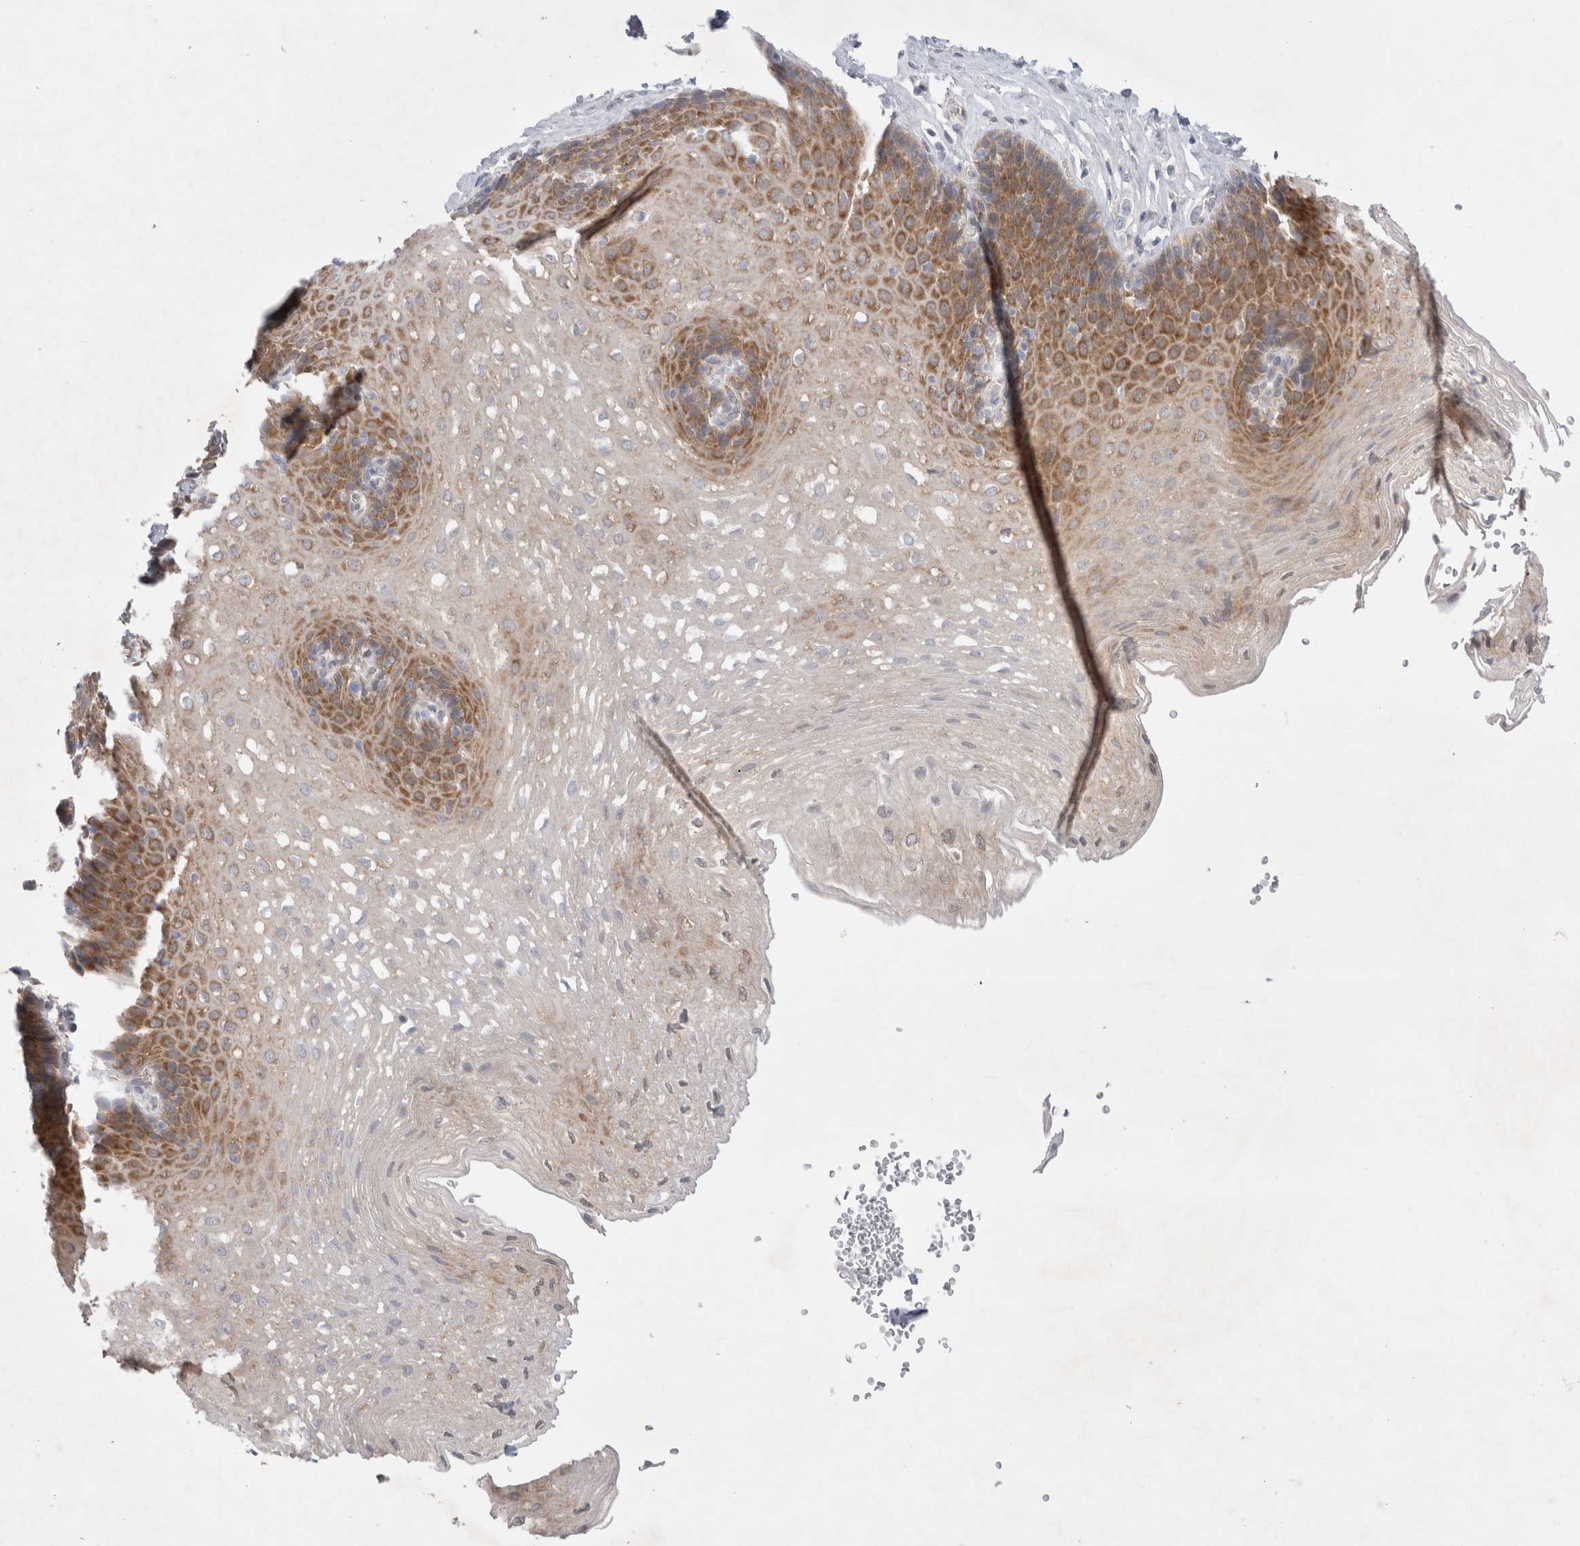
{"staining": {"intensity": "moderate", "quantity": "25%-75%", "location": "cytoplasmic/membranous"}, "tissue": "esophagus", "cell_type": "Squamous epithelial cells", "image_type": "normal", "snomed": [{"axis": "morphology", "description": "Normal tissue, NOS"}, {"axis": "topography", "description": "Esophagus"}], "caption": "About 25%-75% of squamous epithelial cells in normal human esophagus demonstrate moderate cytoplasmic/membranous protein positivity as visualized by brown immunohistochemical staining.", "gene": "WIPF2", "patient": {"sex": "female", "age": 66}}